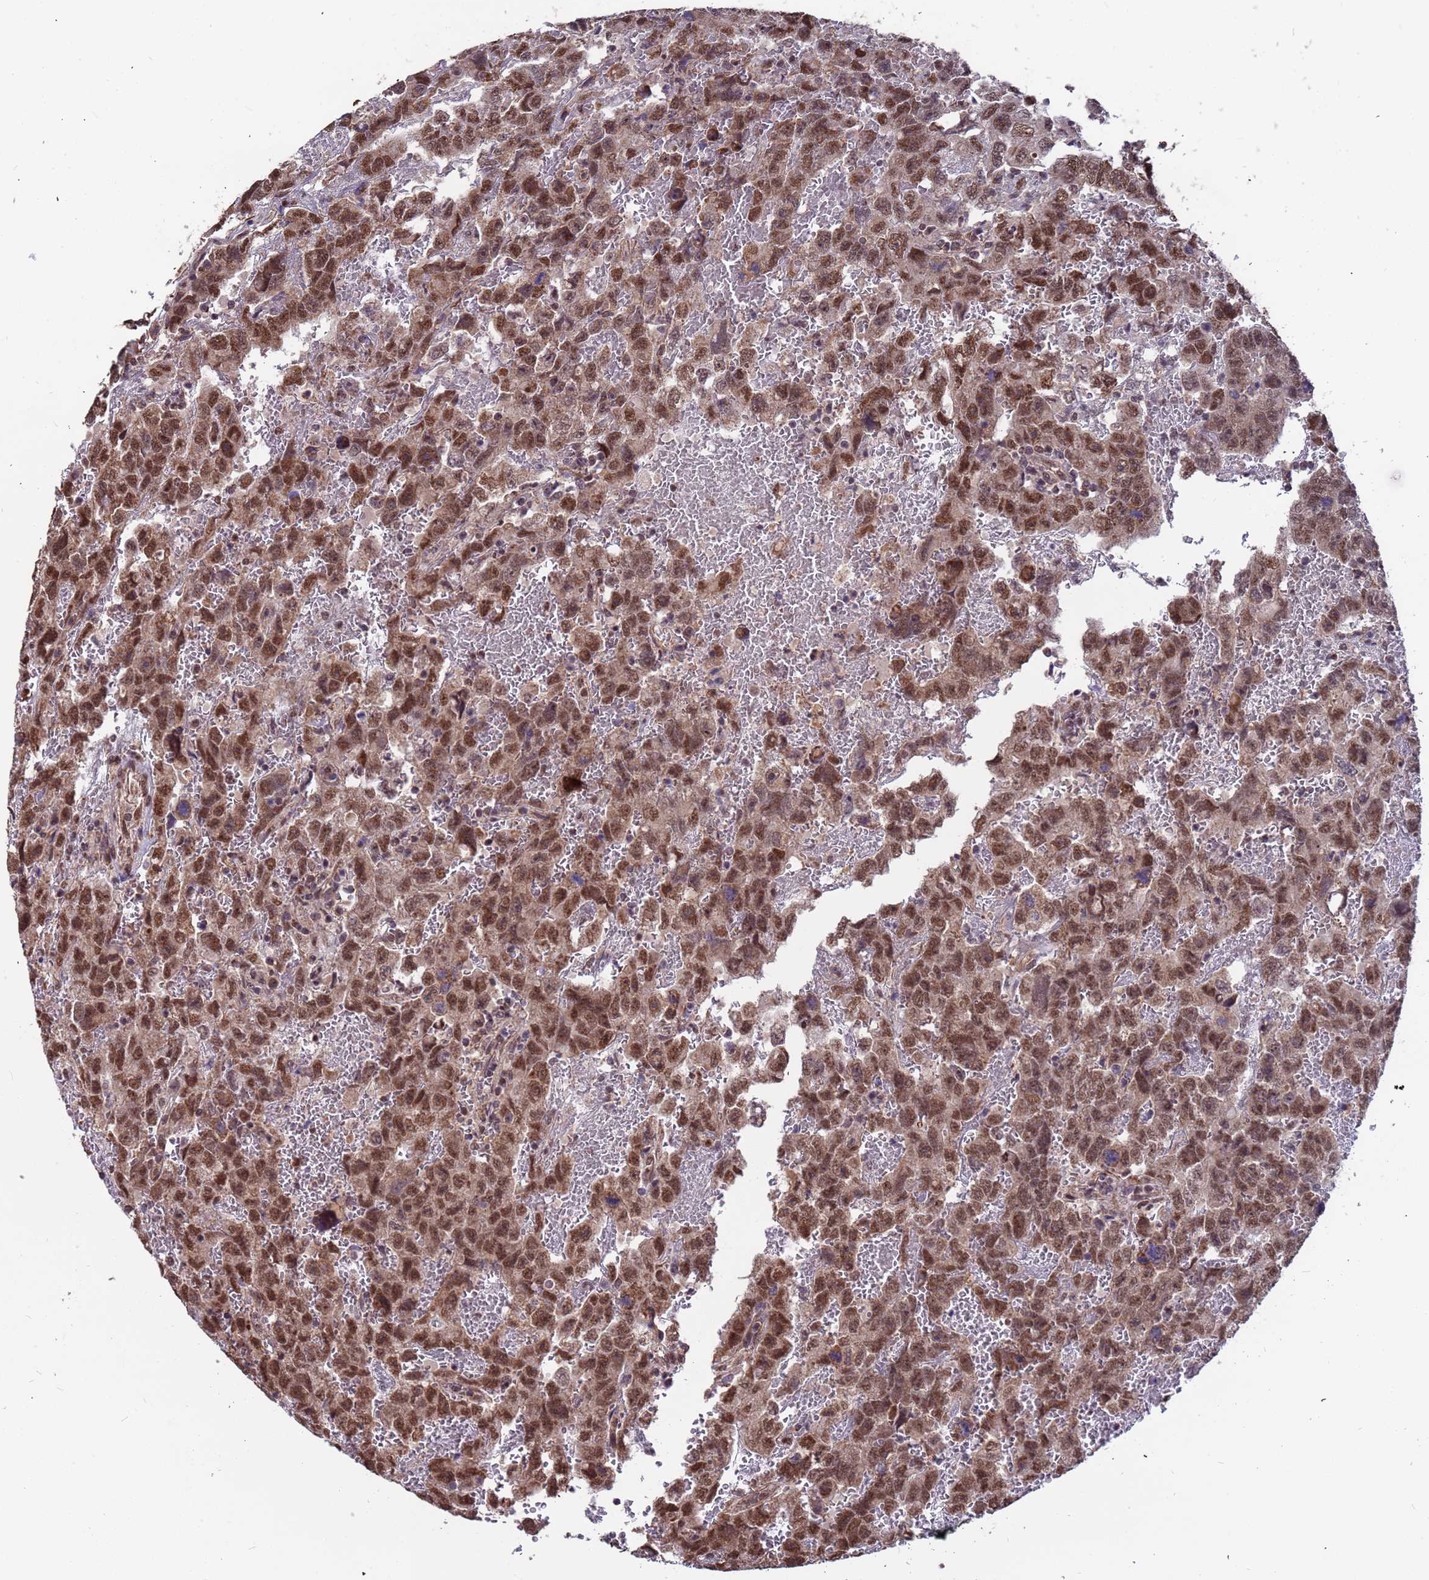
{"staining": {"intensity": "moderate", "quantity": ">75%", "location": "nuclear"}, "tissue": "testis cancer", "cell_type": "Tumor cells", "image_type": "cancer", "snomed": [{"axis": "morphology", "description": "Carcinoma, Embryonal, NOS"}, {"axis": "topography", "description": "Testis"}], "caption": "This photomicrograph exhibits testis cancer stained with immunohistochemistry (IHC) to label a protein in brown. The nuclear of tumor cells show moderate positivity for the protein. Nuclei are counter-stained blue.", "gene": "DENND2B", "patient": {"sex": "male", "age": 45}}